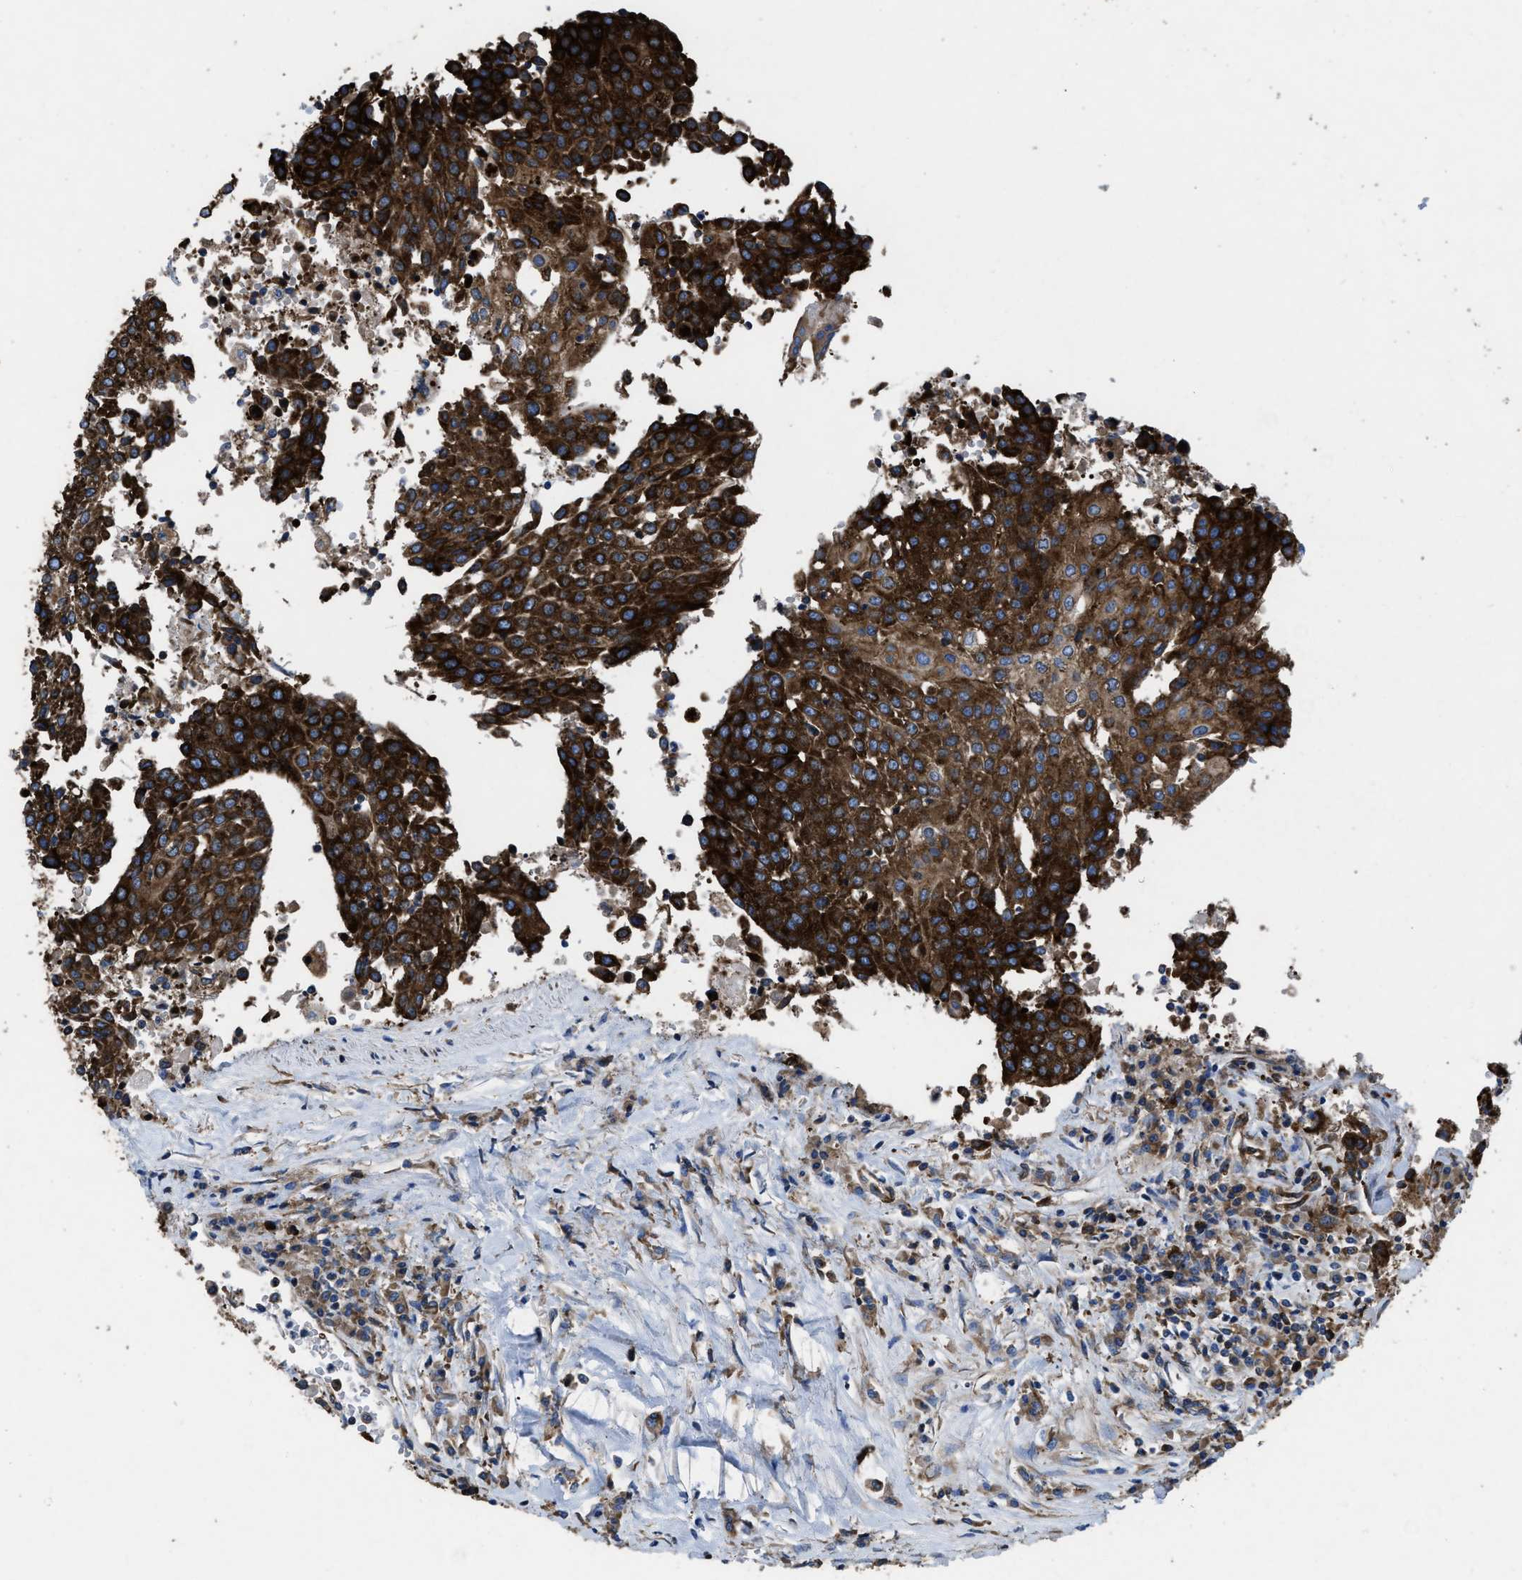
{"staining": {"intensity": "strong", "quantity": ">75%", "location": "cytoplasmic/membranous"}, "tissue": "urothelial cancer", "cell_type": "Tumor cells", "image_type": "cancer", "snomed": [{"axis": "morphology", "description": "Urothelial carcinoma, High grade"}, {"axis": "topography", "description": "Urinary bladder"}], "caption": "Immunohistochemistry micrograph of human urothelial cancer stained for a protein (brown), which demonstrates high levels of strong cytoplasmic/membranous expression in approximately >75% of tumor cells.", "gene": "CAPRIN1", "patient": {"sex": "female", "age": 85}}